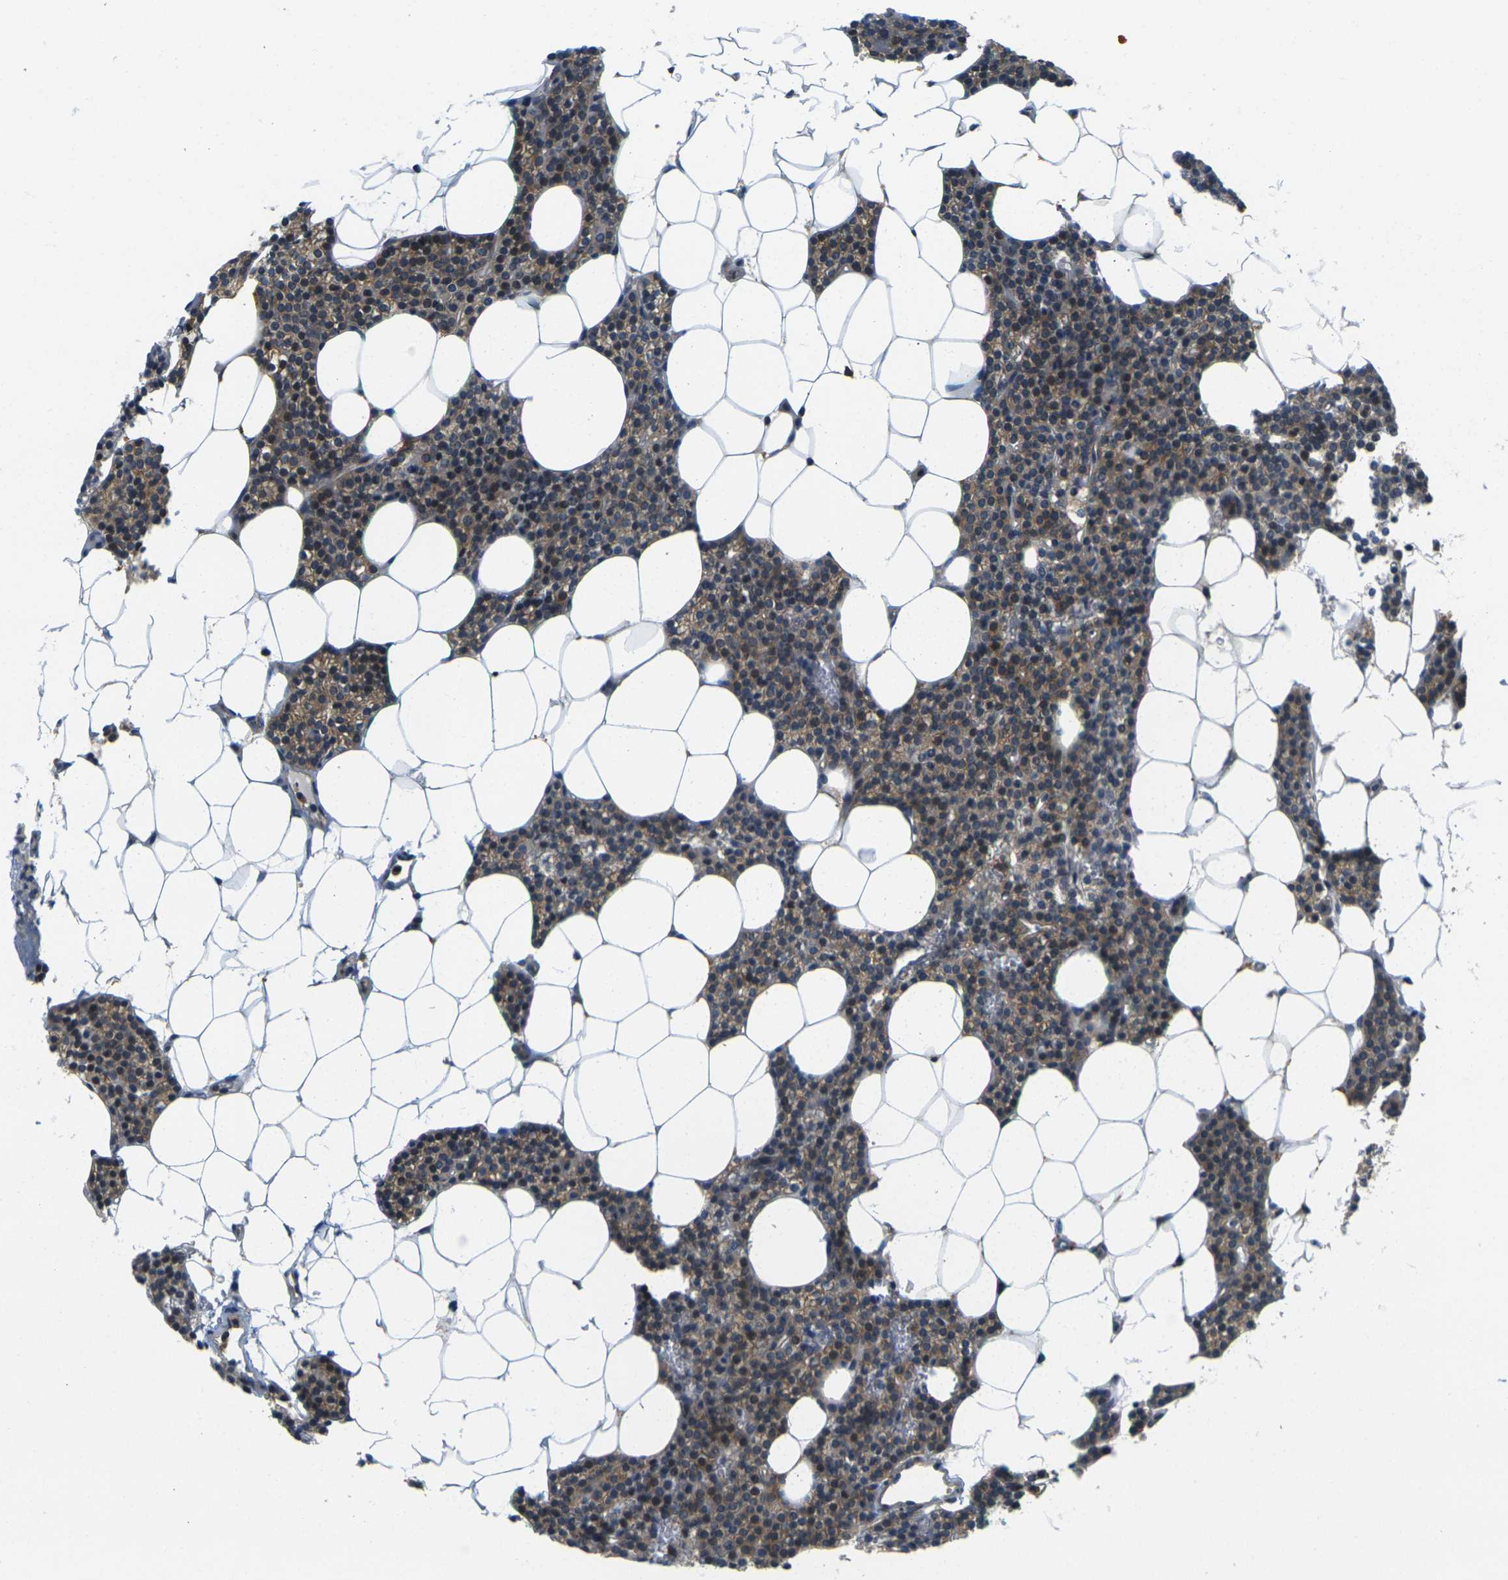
{"staining": {"intensity": "moderate", "quantity": ">75%", "location": "cytoplasmic/membranous"}, "tissue": "parathyroid gland", "cell_type": "Glandular cells", "image_type": "normal", "snomed": [{"axis": "morphology", "description": "Normal tissue, NOS"}, {"axis": "morphology", "description": "Adenoma, NOS"}, {"axis": "topography", "description": "Parathyroid gland"}], "caption": "Immunohistochemistry of unremarkable human parathyroid gland reveals medium levels of moderate cytoplasmic/membranous expression in about >75% of glandular cells.", "gene": "KCTD10", "patient": {"sex": "female", "age": 51}}